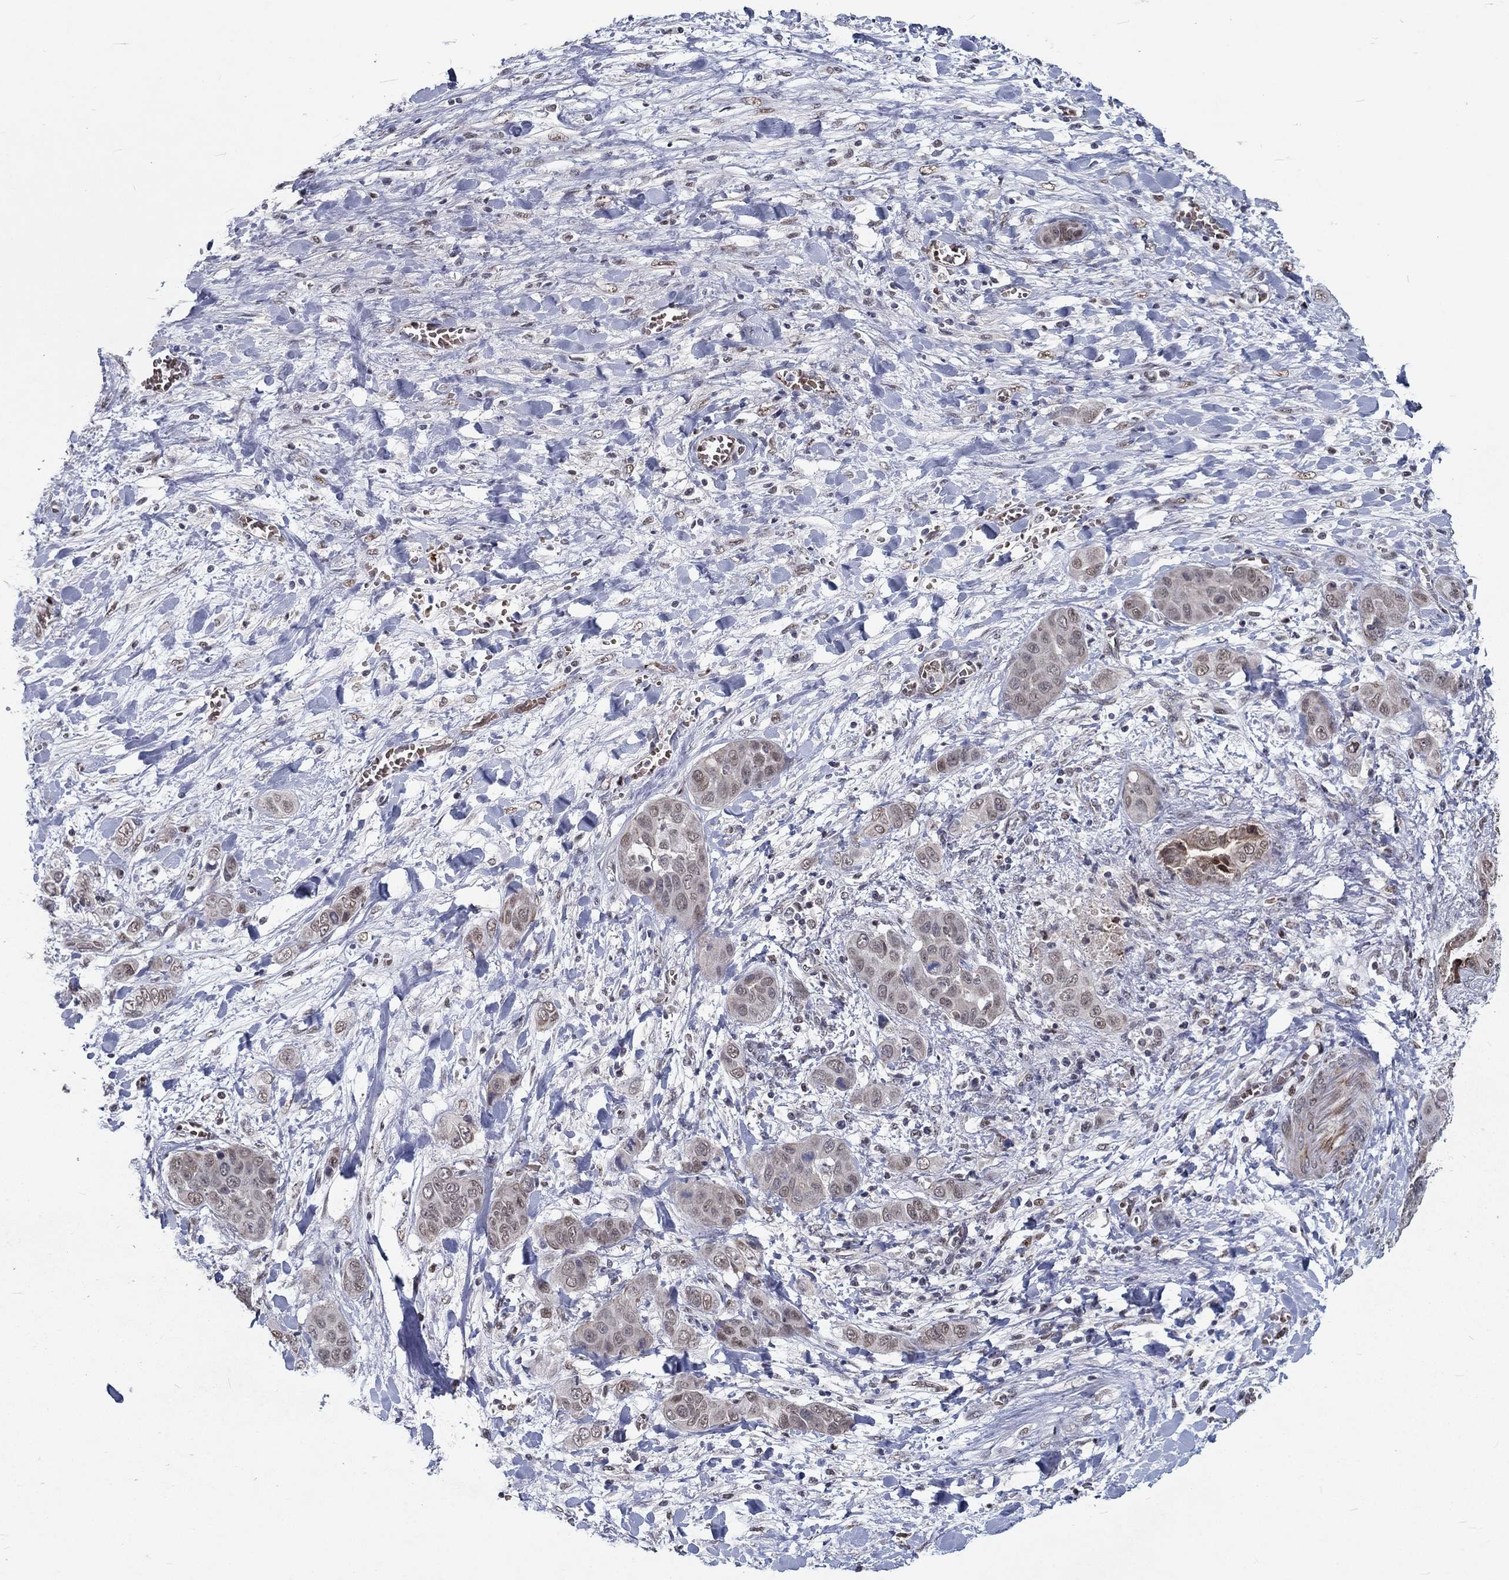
{"staining": {"intensity": "weak", "quantity": "<25%", "location": "nuclear"}, "tissue": "liver cancer", "cell_type": "Tumor cells", "image_type": "cancer", "snomed": [{"axis": "morphology", "description": "Cholangiocarcinoma"}, {"axis": "topography", "description": "Liver"}], "caption": "Cholangiocarcinoma (liver) stained for a protein using IHC reveals no staining tumor cells.", "gene": "ZBED1", "patient": {"sex": "female", "age": 52}}